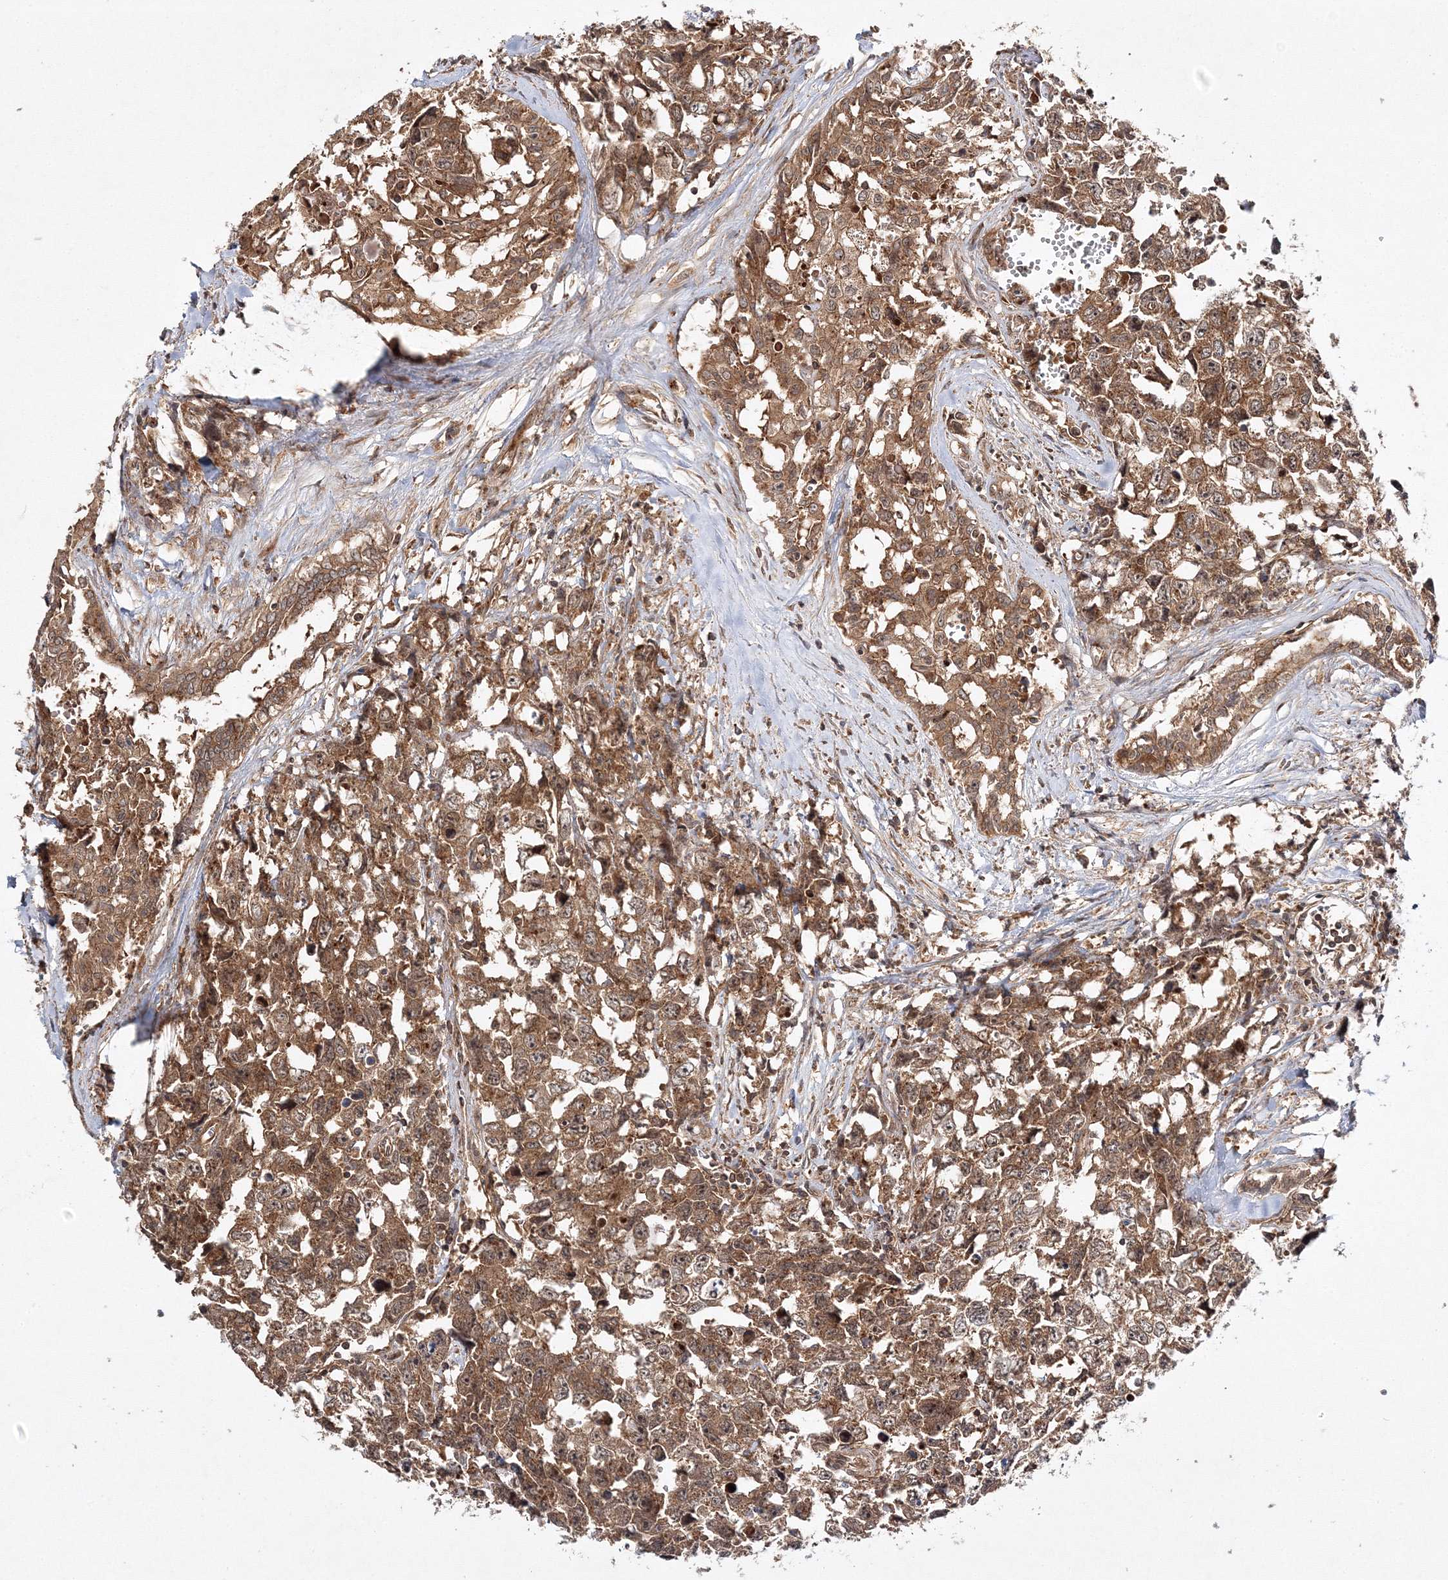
{"staining": {"intensity": "moderate", "quantity": ">75%", "location": "cytoplasmic/membranous"}, "tissue": "testis cancer", "cell_type": "Tumor cells", "image_type": "cancer", "snomed": [{"axis": "morphology", "description": "Carcinoma, Embryonal, NOS"}, {"axis": "topography", "description": "Testis"}], "caption": "IHC of human embryonal carcinoma (testis) exhibits medium levels of moderate cytoplasmic/membranous expression in about >75% of tumor cells.", "gene": "WDR37", "patient": {"sex": "male", "age": 31}}